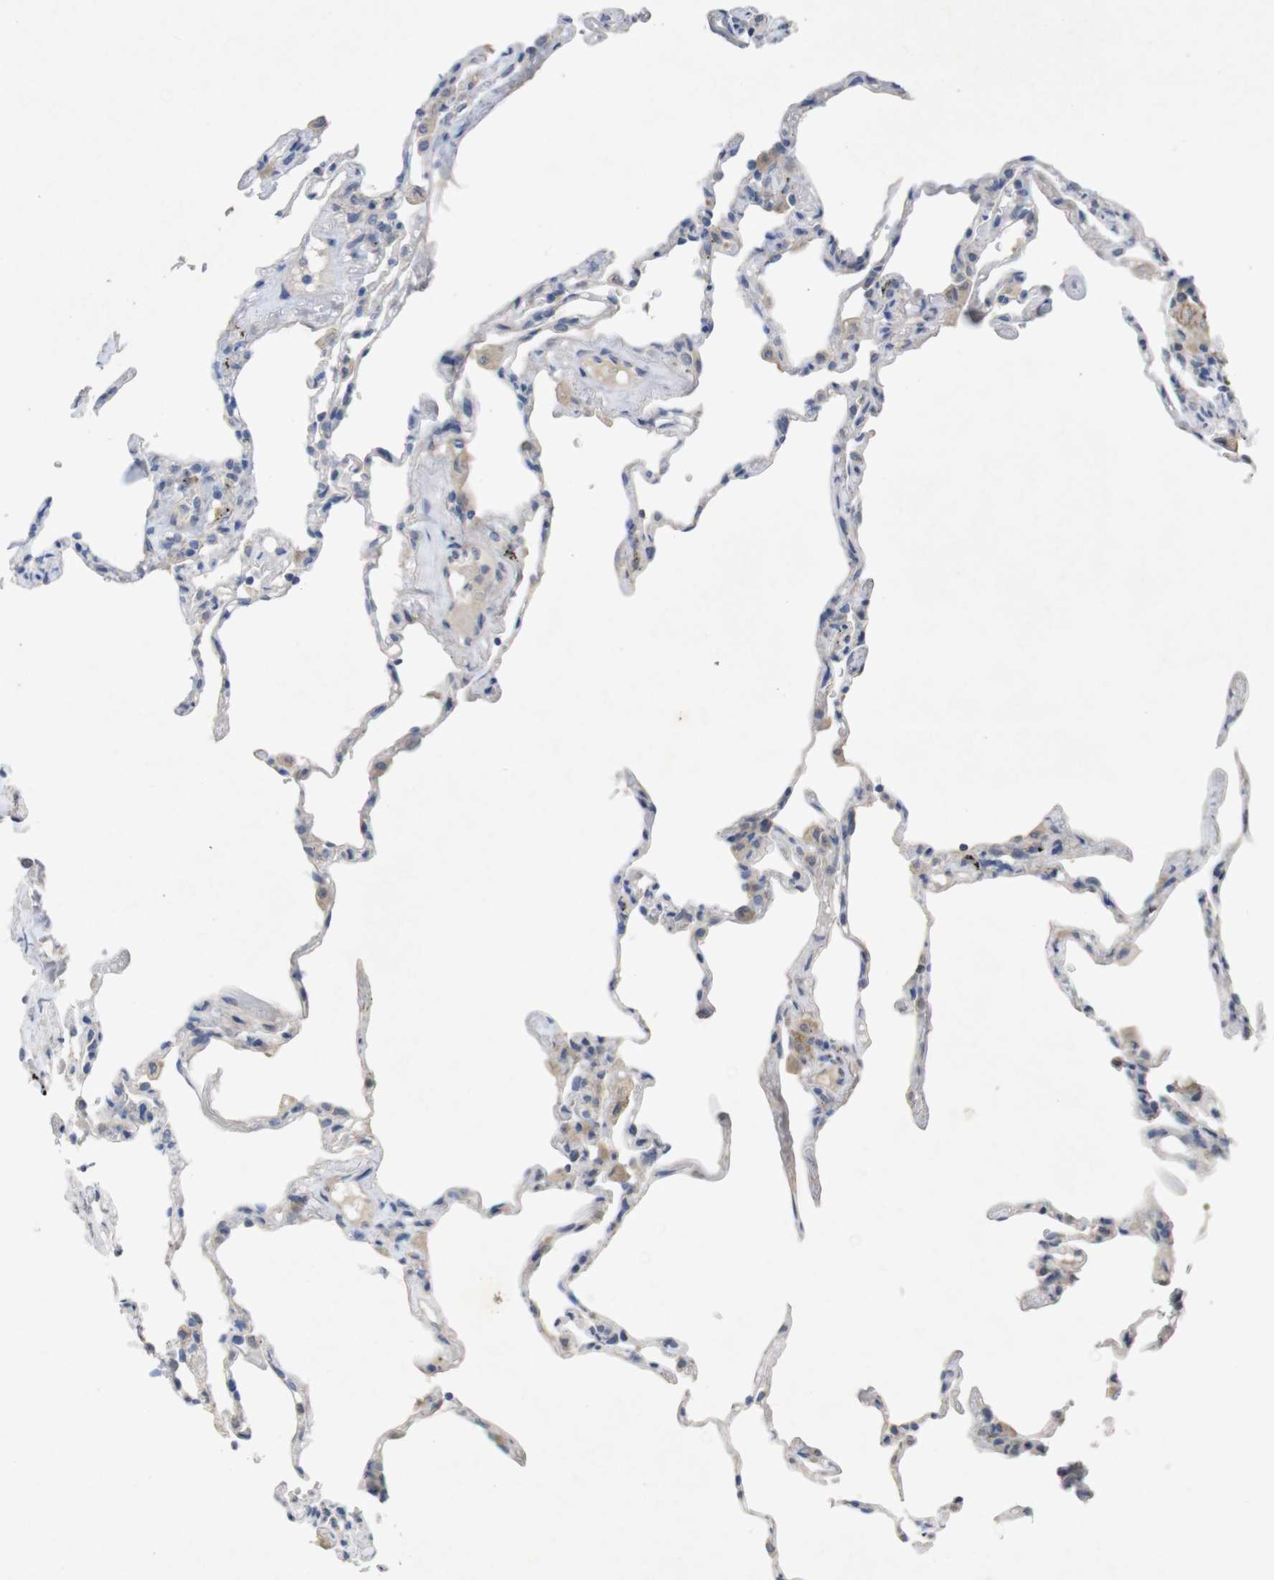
{"staining": {"intensity": "weak", "quantity": "<25%", "location": "cytoplasmic/membranous"}, "tissue": "lung", "cell_type": "Alveolar cells", "image_type": "normal", "snomed": [{"axis": "morphology", "description": "Normal tissue, NOS"}, {"axis": "topography", "description": "Lung"}], "caption": "A high-resolution histopathology image shows IHC staining of unremarkable lung, which reveals no significant positivity in alveolar cells.", "gene": "BCAR3", "patient": {"sex": "male", "age": 59}}